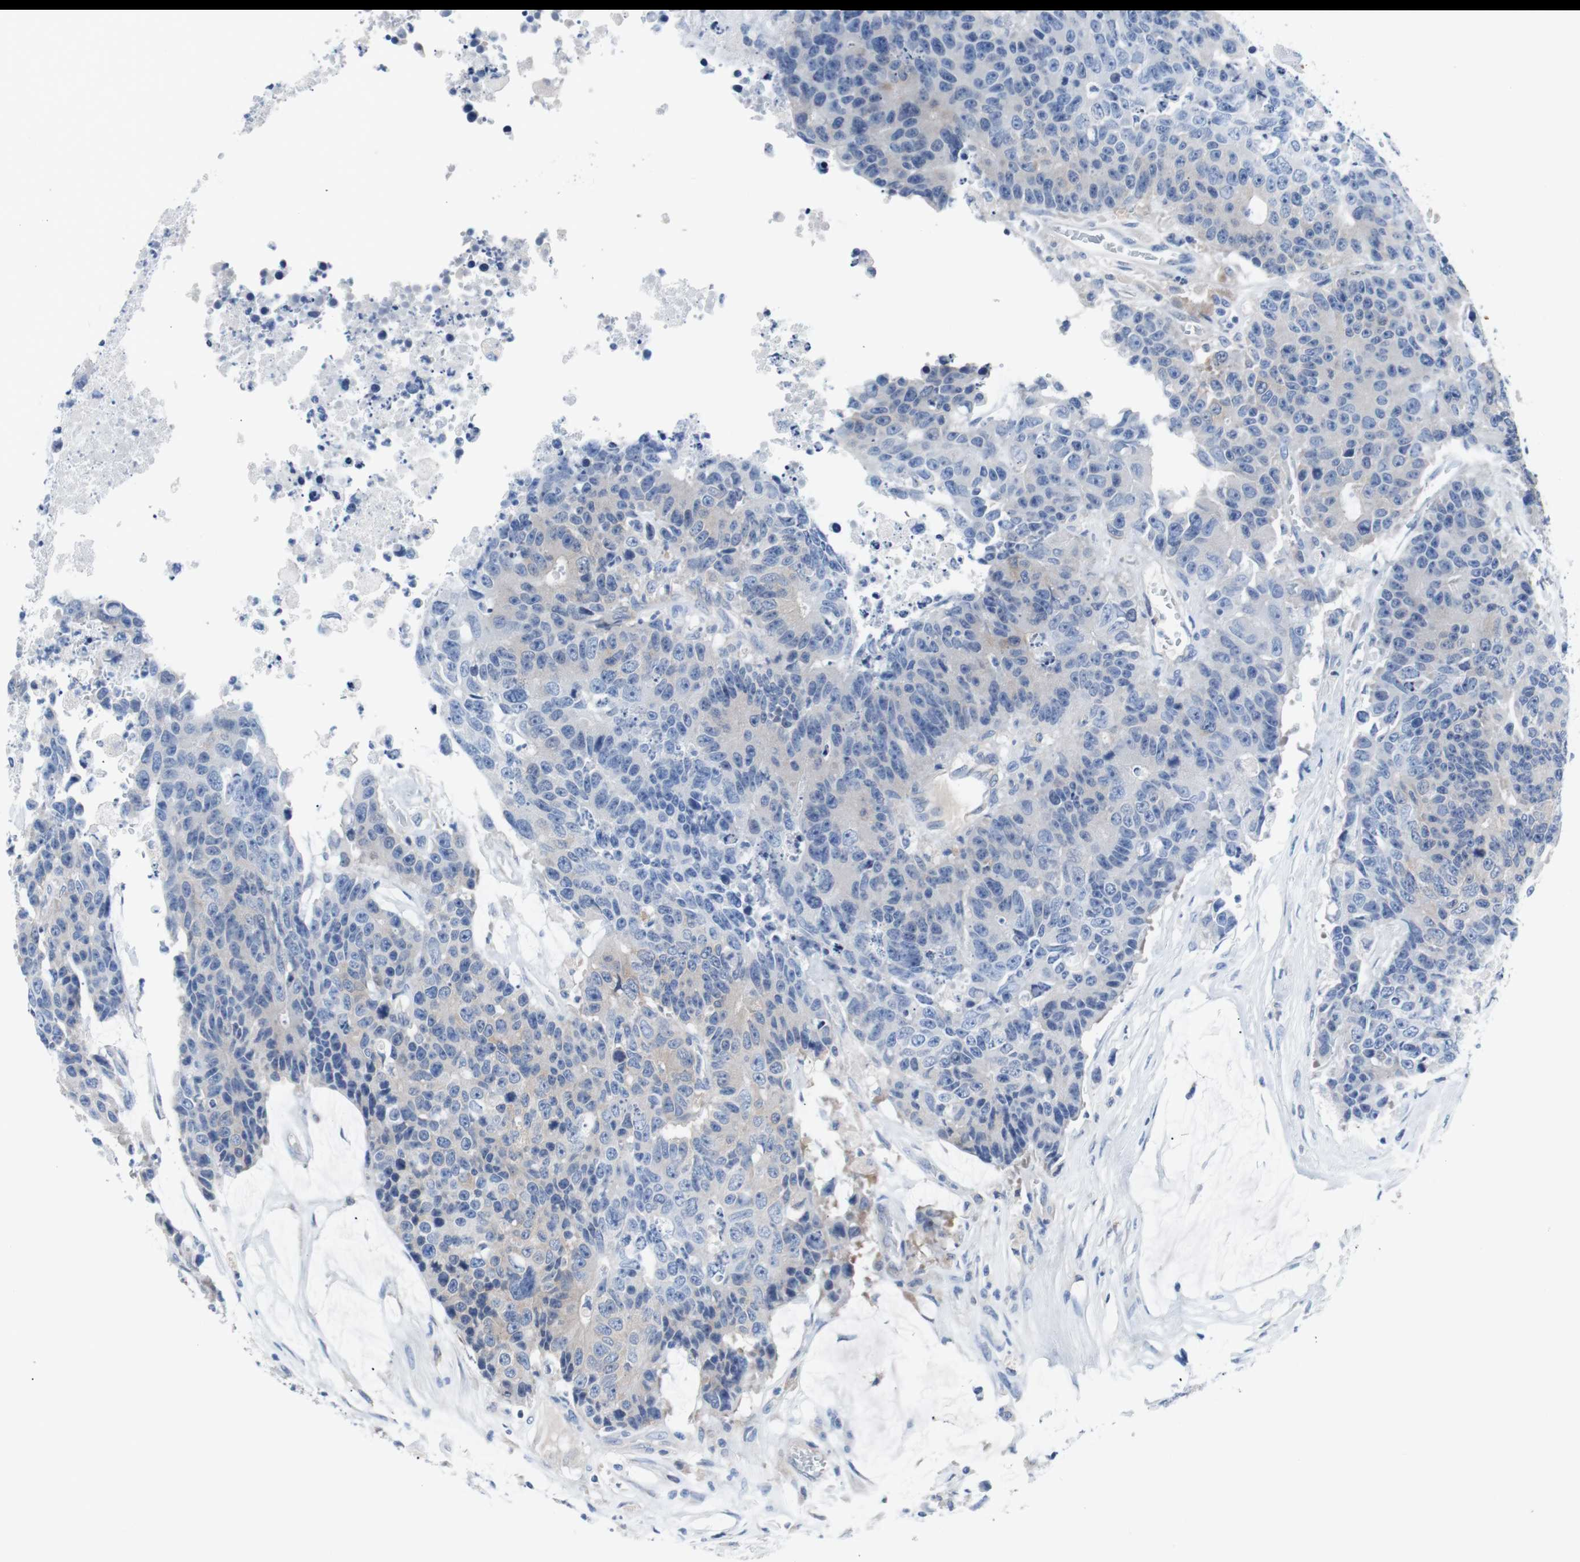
{"staining": {"intensity": "weak", "quantity": "<25%", "location": "cytoplasmic/membranous"}, "tissue": "colorectal cancer", "cell_type": "Tumor cells", "image_type": "cancer", "snomed": [{"axis": "morphology", "description": "Adenocarcinoma, NOS"}, {"axis": "topography", "description": "Colon"}], "caption": "The immunohistochemistry (IHC) photomicrograph has no significant expression in tumor cells of colorectal cancer (adenocarcinoma) tissue.", "gene": "EEF2K", "patient": {"sex": "female", "age": 86}}